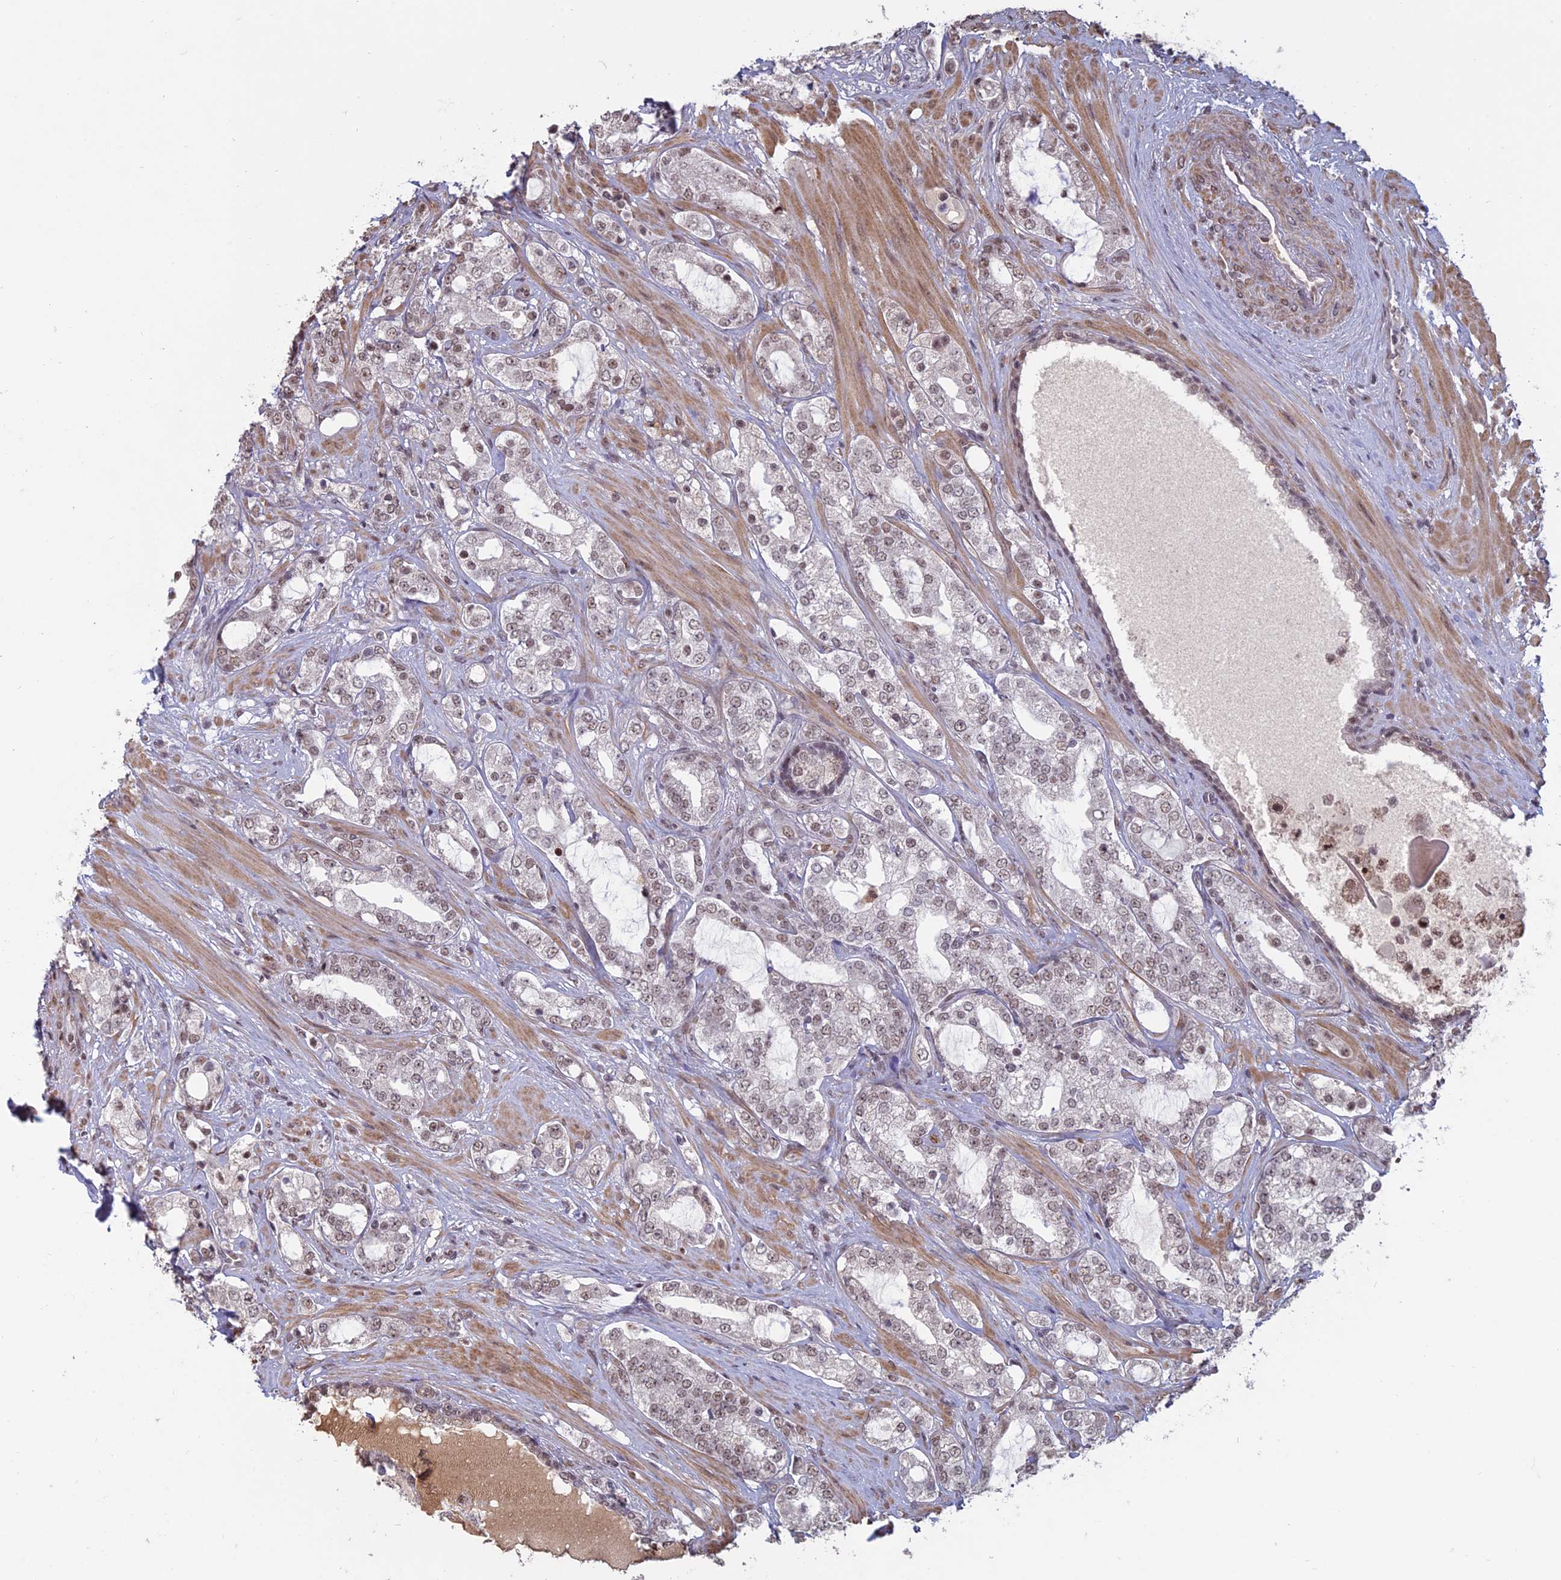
{"staining": {"intensity": "weak", "quantity": ">75%", "location": "nuclear"}, "tissue": "prostate cancer", "cell_type": "Tumor cells", "image_type": "cancer", "snomed": [{"axis": "morphology", "description": "Adenocarcinoma, High grade"}, {"axis": "topography", "description": "Prostate"}], "caption": "Adenocarcinoma (high-grade) (prostate) was stained to show a protein in brown. There is low levels of weak nuclear staining in about >75% of tumor cells.", "gene": "MFAP1", "patient": {"sex": "male", "age": 64}}